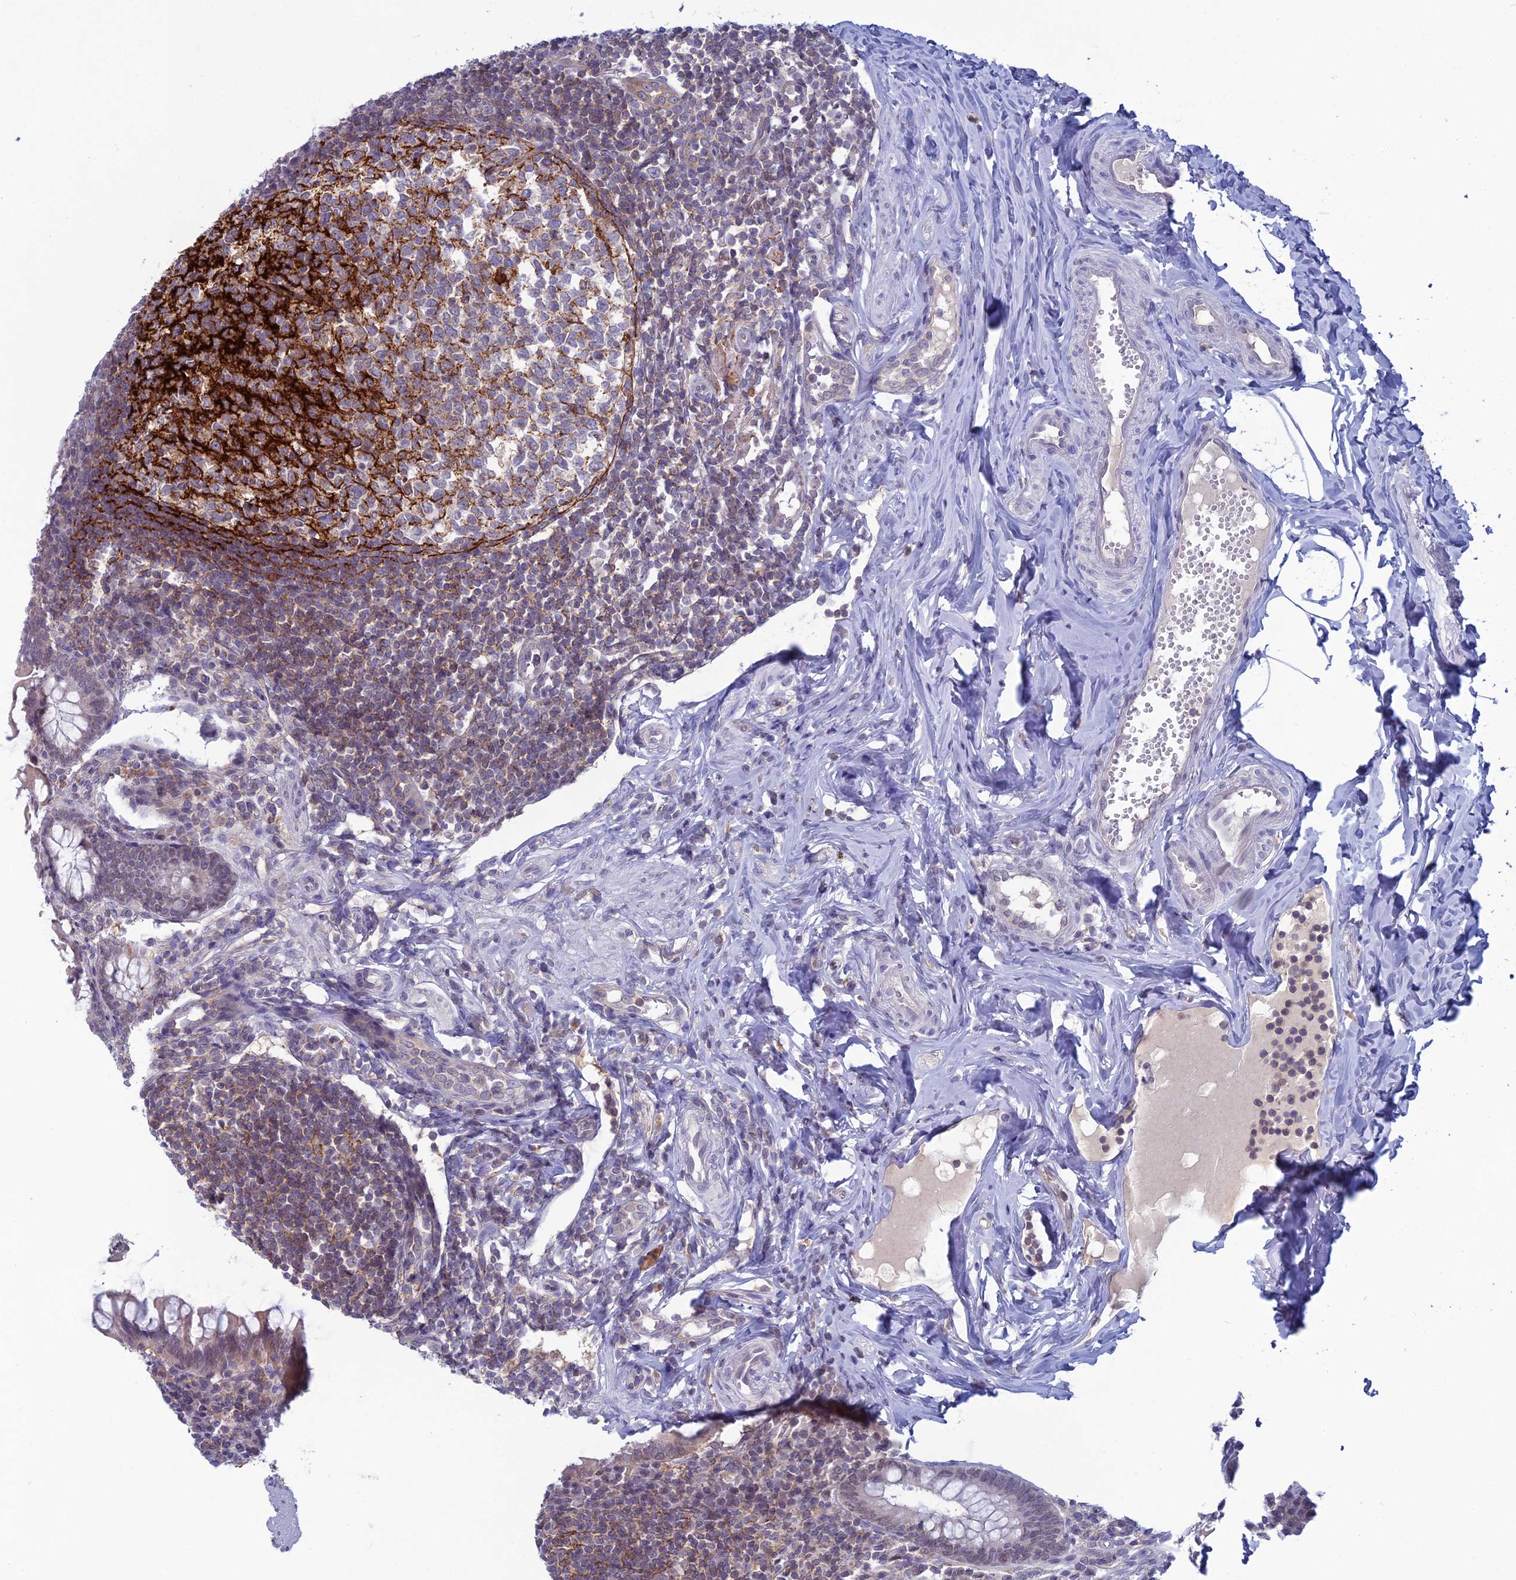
{"staining": {"intensity": "weak", "quantity": "25%-75%", "location": "cytoplasmic/membranous,nuclear"}, "tissue": "appendix", "cell_type": "Glandular cells", "image_type": "normal", "snomed": [{"axis": "morphology", "description": "Normal tissue, NOS"}, {"axis": "topography", "description": "Appendix"}], "caption": "Immunohistochemical staining of normal appendix displays 25%-75% levels of weak cytoplasmic/membranous,nuclear protein staining in about 25%-75% of glandular cells. The staining was performed using DAB (3,3'-diaminobenzidine) to visualize the protein expression in brown, while the nuclei were stained in blue with hematoxylin (Magnification: 20x).", "gene": "WDR46", "patient": {"sex": "female", "age": 33}}